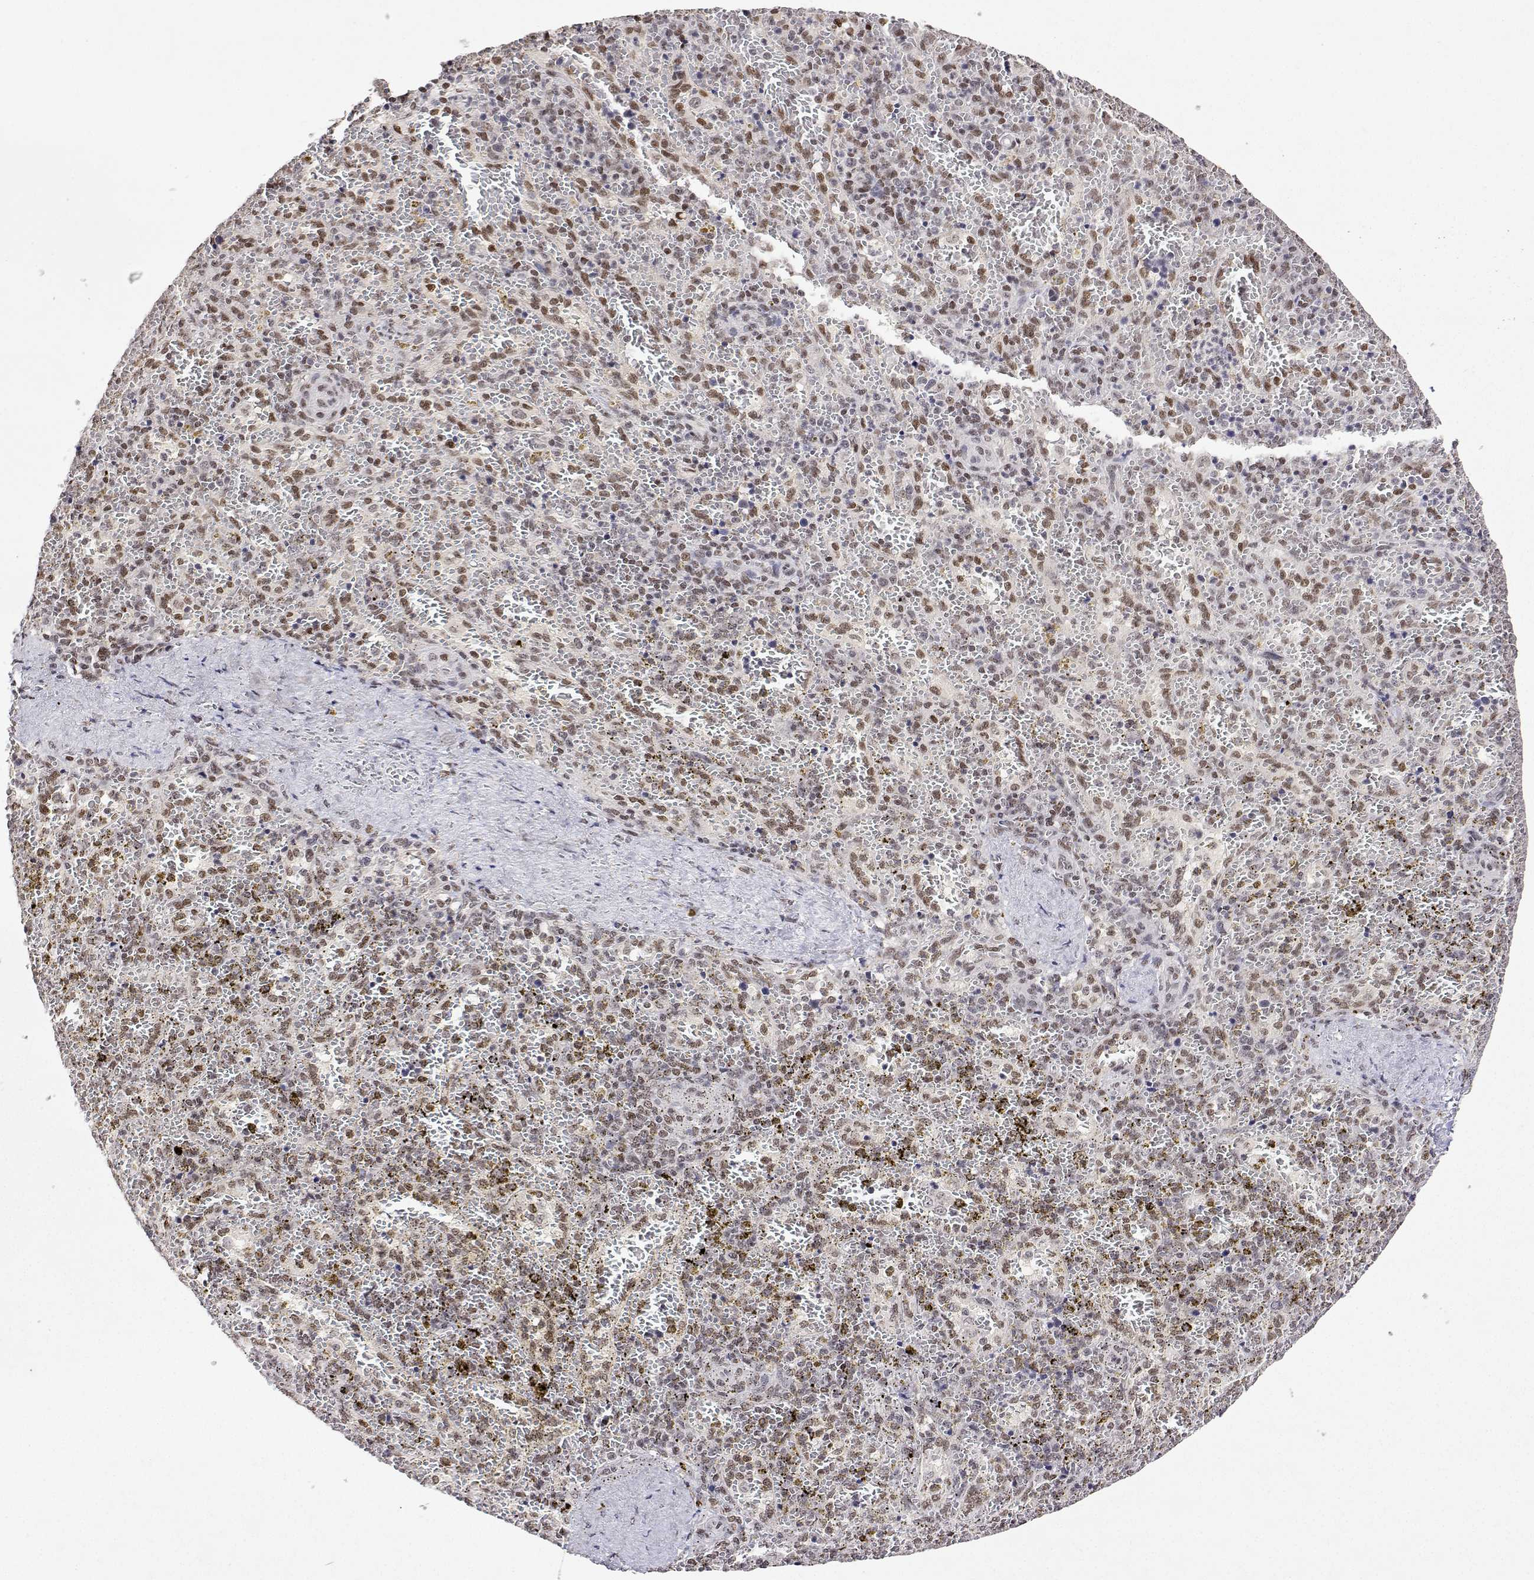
{"staining": {"intensity": "weak", "quantity": ">75%", "location": "nuclear"}, "tissue": "spleen", "cell_type": "Cells in red pulp", "image_type": "normal", "snomed": [{"axis": "morphology", "description": "Normal tissue, NOS"}, {"axis": "topography", "description": "Spleen"}], "caption": "Protein expression by IHC shows weak nuclear positivity in approximately >75% of cells in red pulp in benign spleen.", "gene": "XPC", "patient": {"sex": "female", "age": 50}}